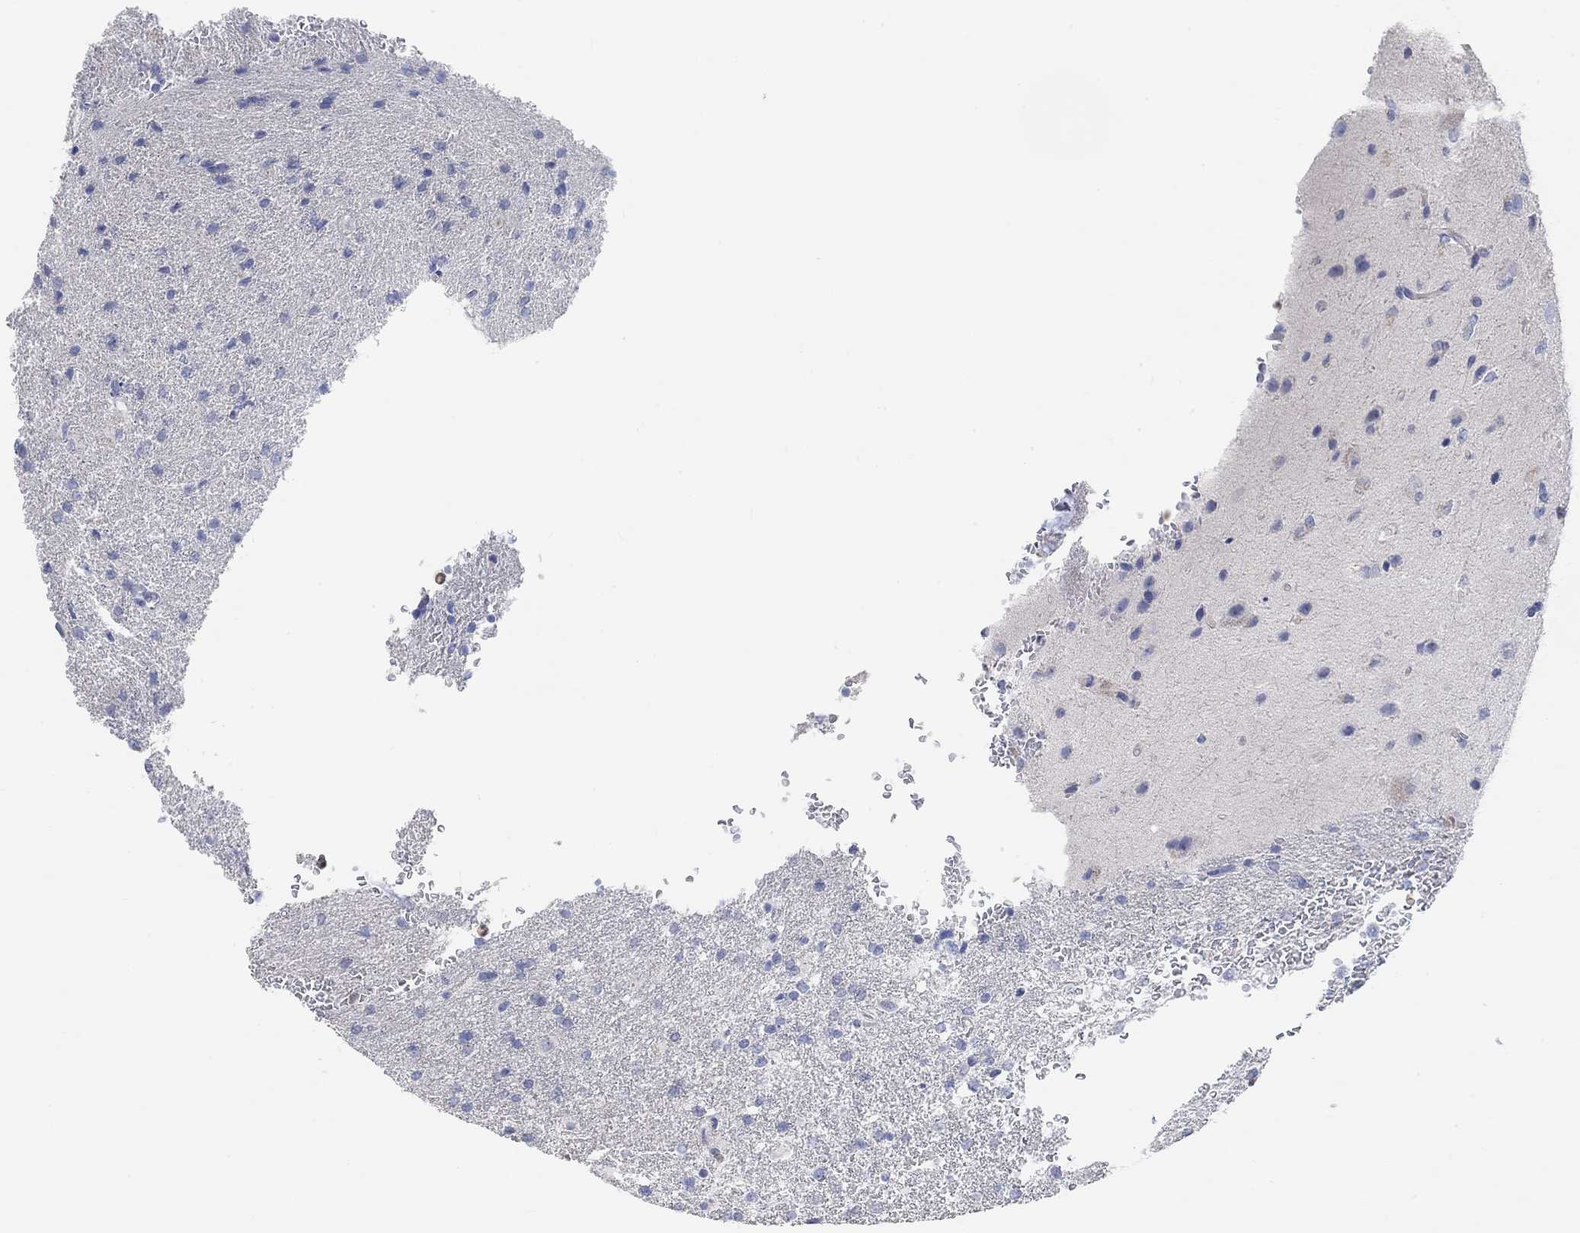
{"staining": {"intensity": "negative", "quantity": "none", "location": "none"}, "tissue": "glioma", "cell_type": "Tumor cells", "image_type": "cancer", "snomed": [{"axis": "morphology", "description": "Glioma, malignant, High grade"}, {"axis": "topography", "description": "Brain"}], "caption": "Tumor cells show no significant staining in malignant glioma (high-grade).", "gene": "NLRP14", "patient": {"sex": "male", "age": 68}}